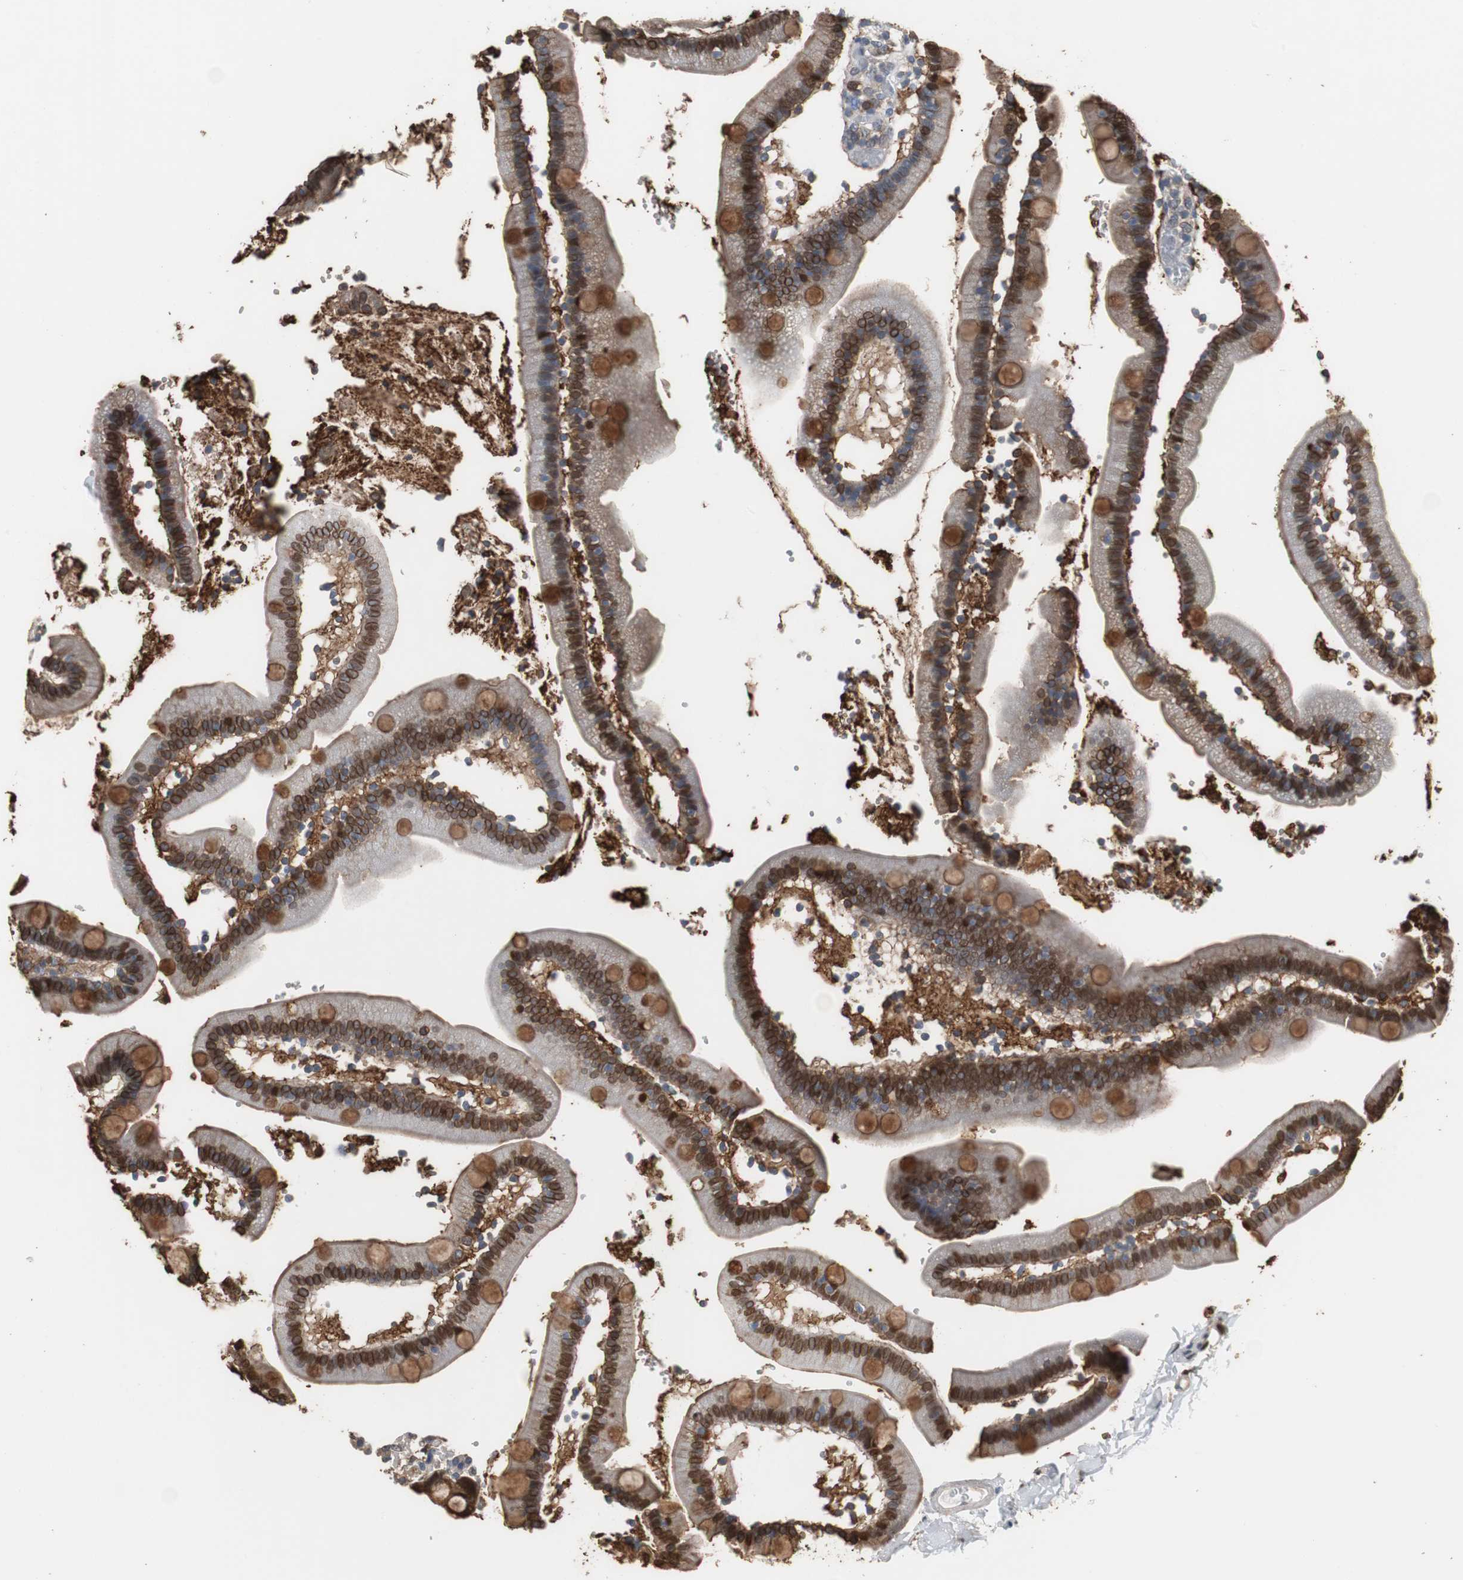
{"staining": {"intensity": "strong", "quantity": ">75%", "location": "cytoplasmic/membranous,nuclear"}, "tissue": "duodenum", "cell_type": "Glandular cells", "image_type": "normal", "snomed": [{"axis": "morphology", "description": "Normal tissue, NOS"}, {"axis": "topography", "description": "Duodenum"}], "caption": "A histopathology image showing strong cytoplasmic/membranous,nuclear staining in approximately >75% of glandular cells in benign duodenum, as visualized by brown immunohistochemical staining.", "gene": "ANXA4", "patient": {"sex": "male", "age": 66}}